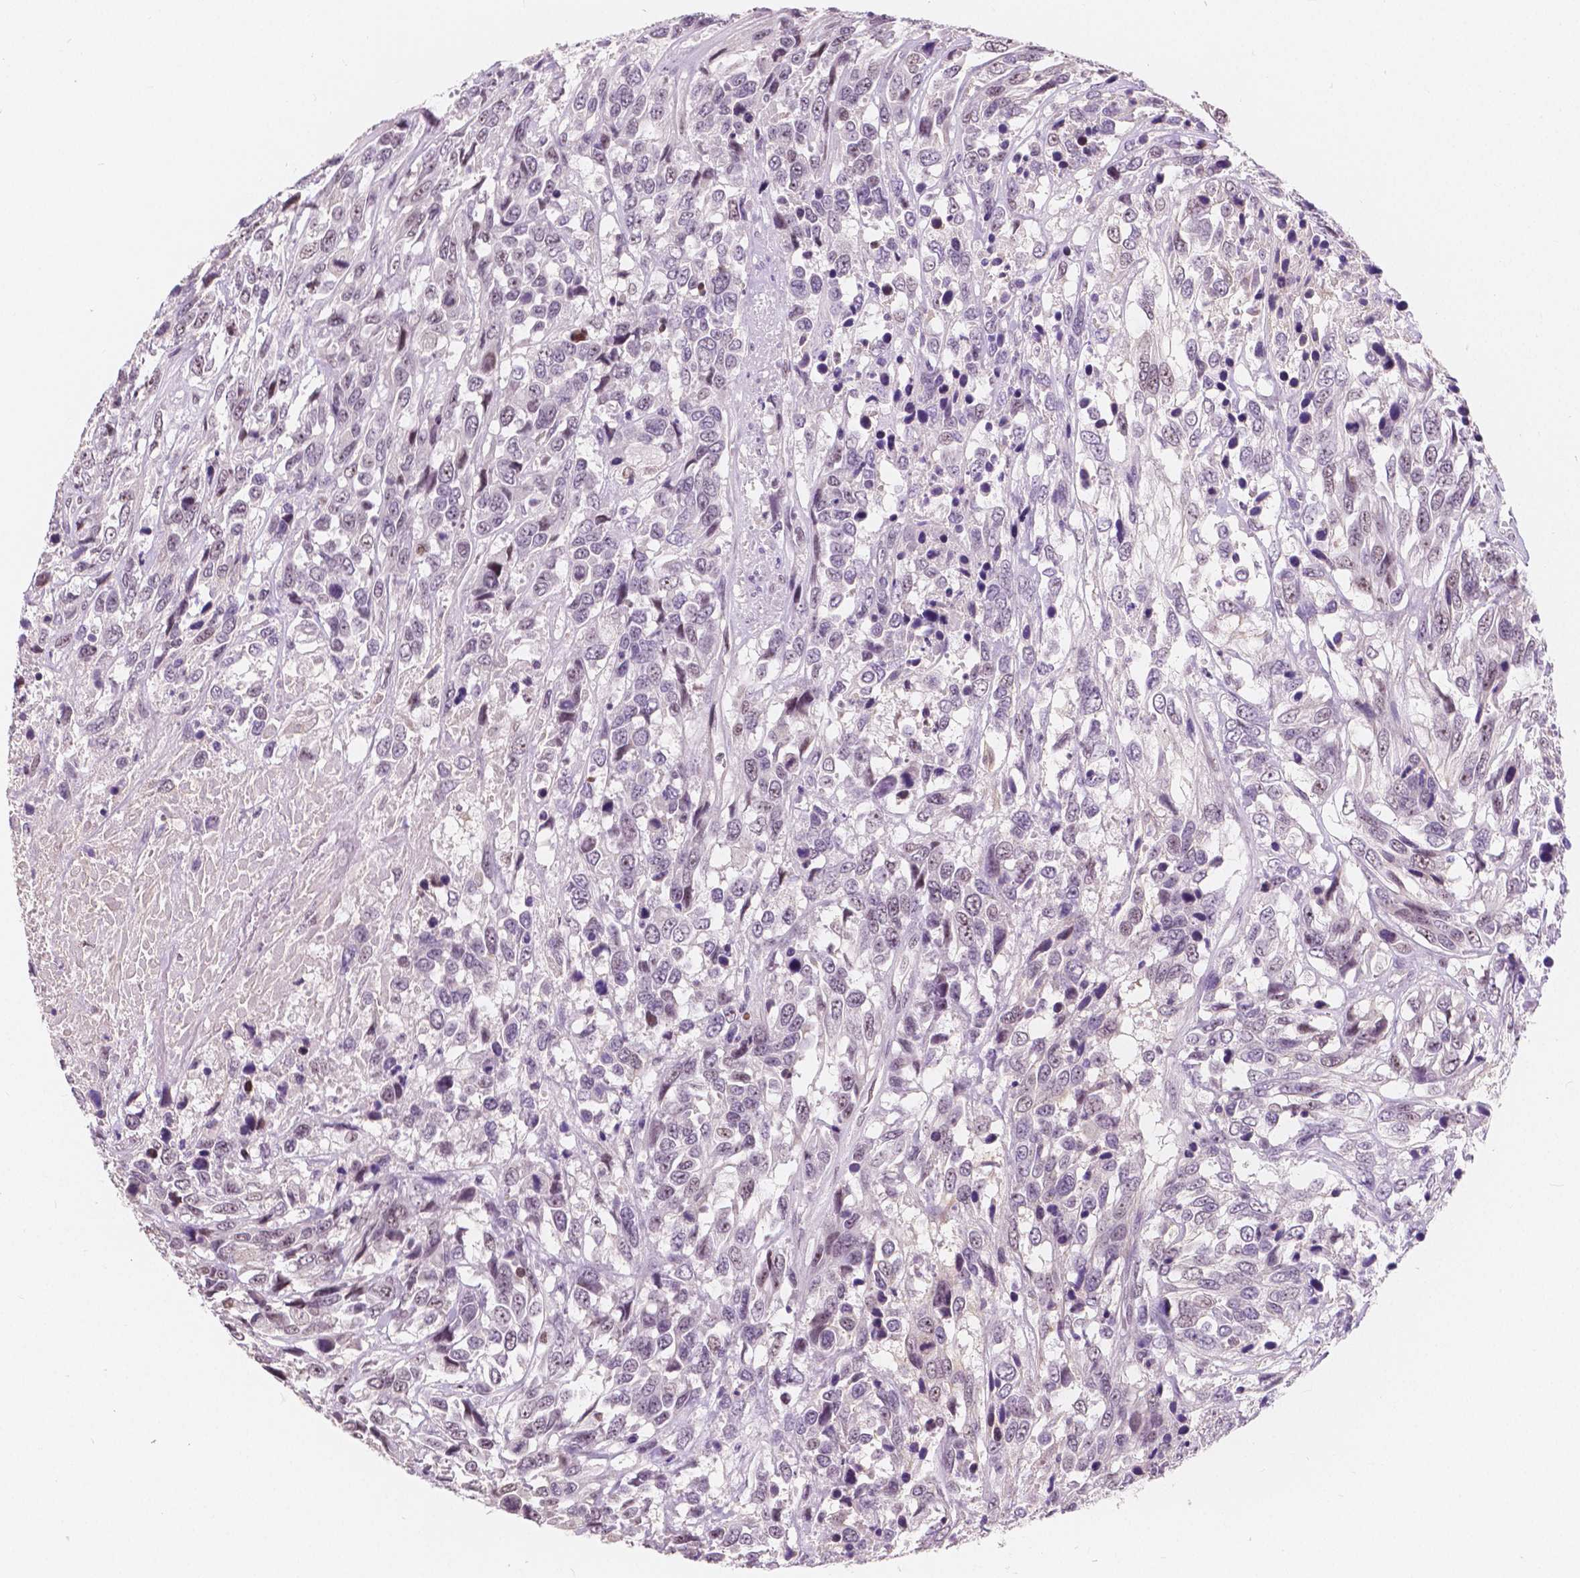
{"staining": {"intensity": "negative", "quantity": "none", "location": "none"}, "tissue": "urothelial cancer", "cell_type": "Tumor cells", "image_type": "cancer", "snomed": [{"axis": "morphology", "description": "Urothelial carcinoma, High grade"}, {"axis": "topography", "description": "Urinary bladder"}], "caption": "Tumor cells are negative for brown protein staining in high-grade urothelial carcinoma.", "gene": "NOLC1", "patient": {"sex": "female", "age": 70}}